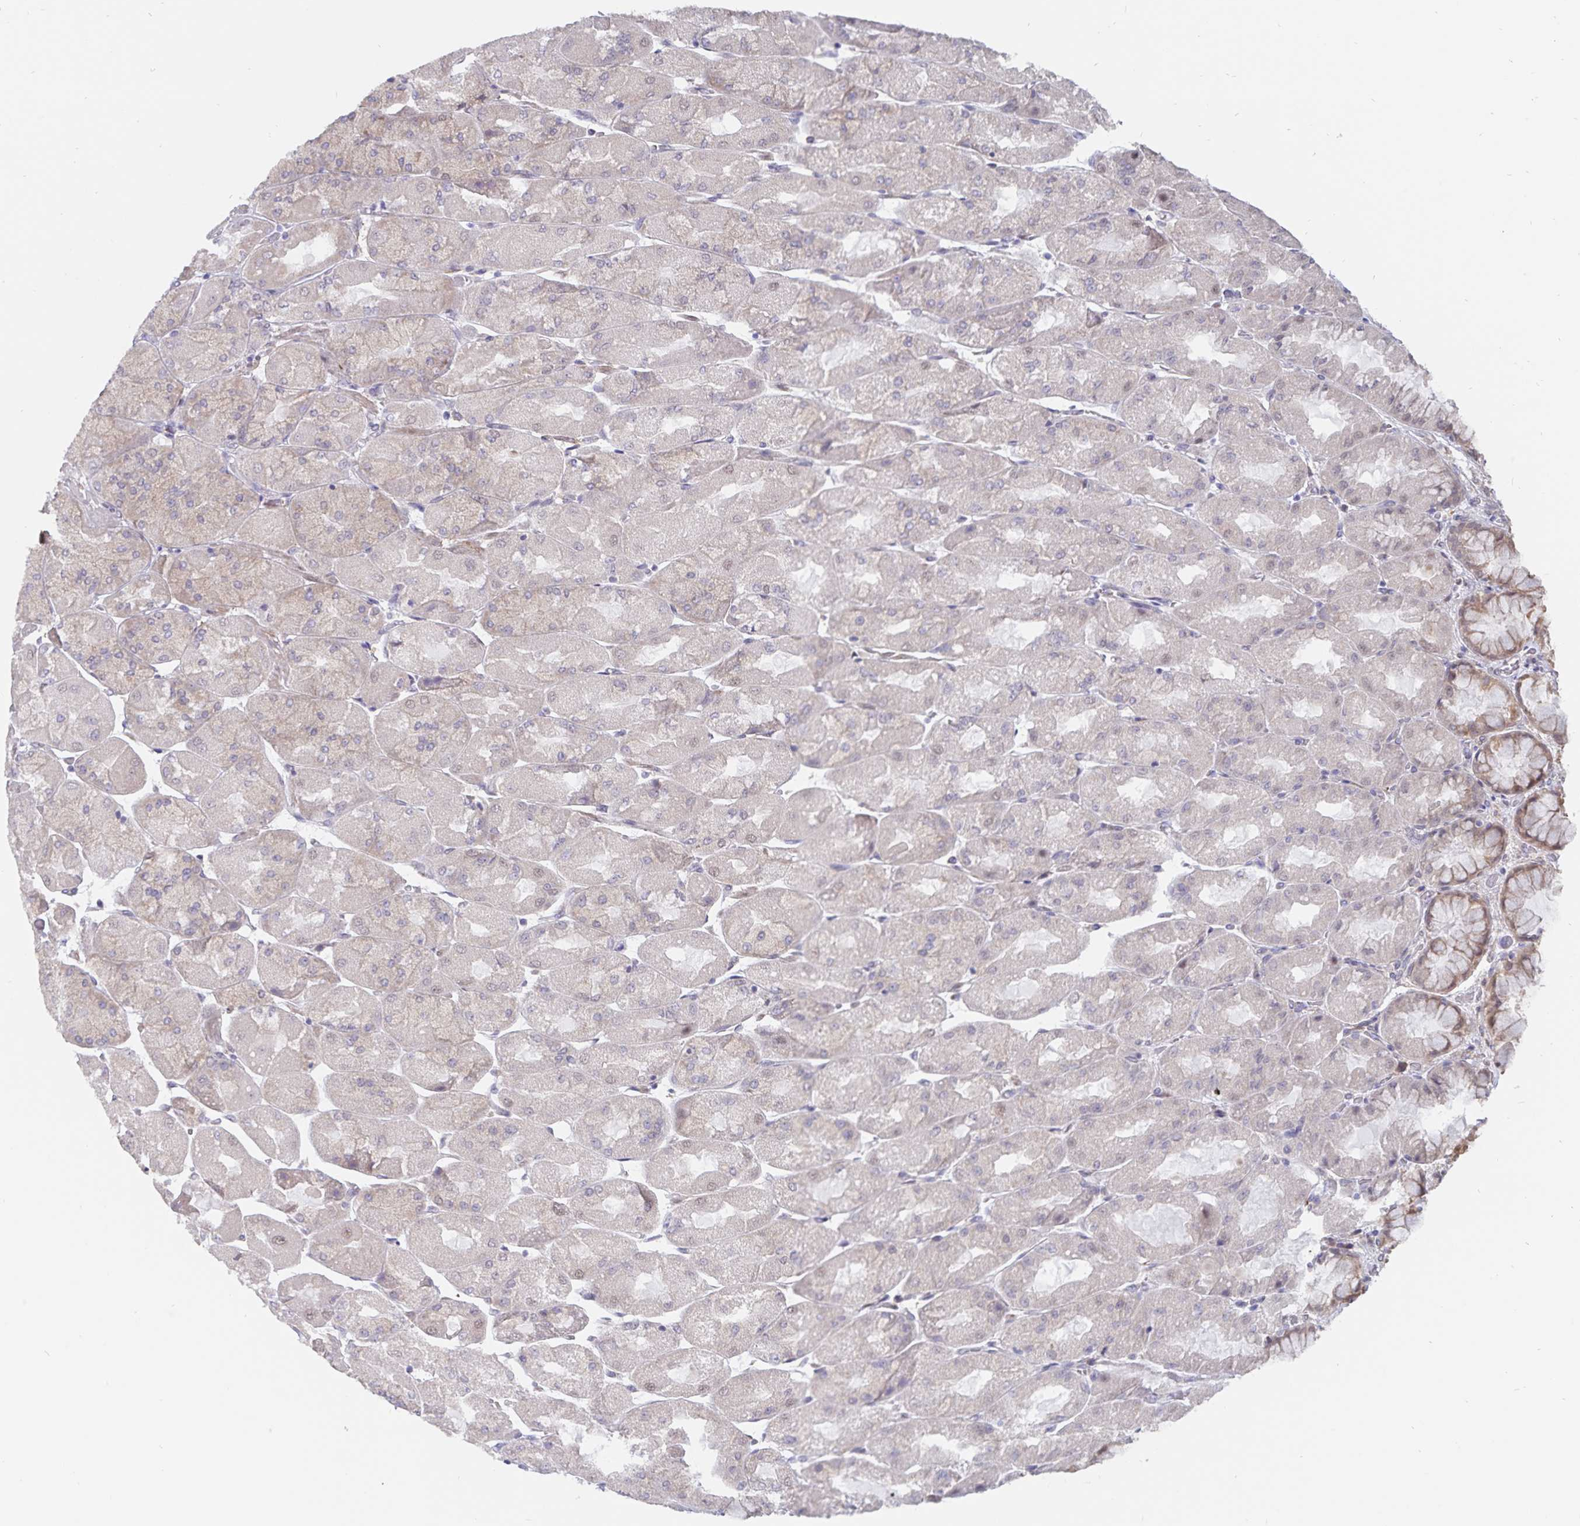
{"staining": {"intensity": "weak", "quantity": "<25%", "location": "cytoplasmic/membranous"}, "tissue": "stomach", "cell_type": "Glandular cells", "image_type": "normal", "snomed": [{"axis": "morphology", "description": "Normal tissue, NOS"}, {"axis": "topography", "description": "Stomach"}], "caption": "A high-resolution micrograph shows IHC staining of benign stomach, which shows no significant expression in glandular cells.", "gene": "ATP2A2", "patient": {"sex": "female", "age": 61}}